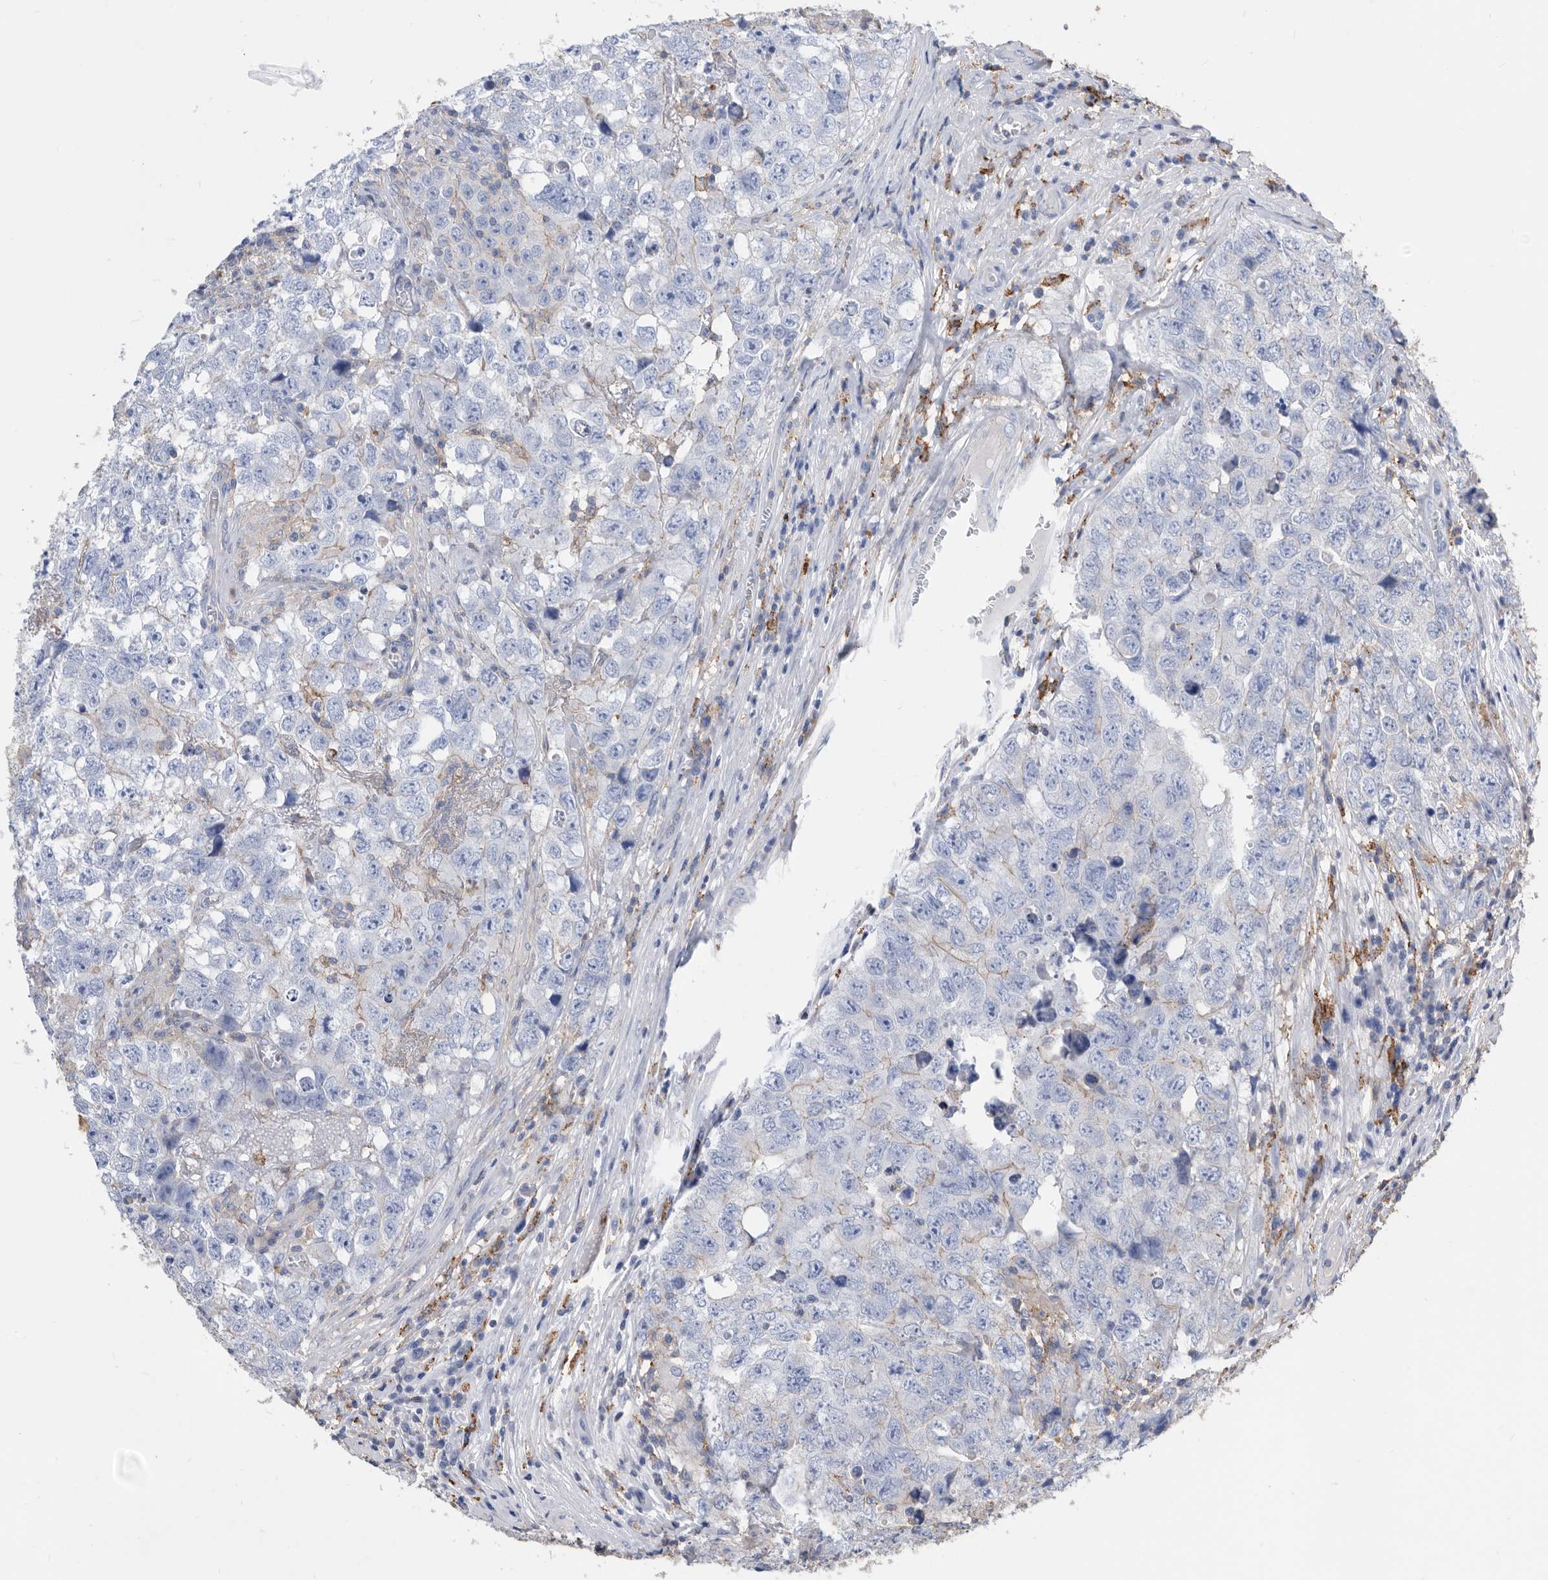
{"staining": {"intensity": "negative", "quantity": "none", "location": "none"}, "tissue": "testis cancer", "cell_type": "Tumor cells", "image_type": "cancer", "snomed": [{"axis": "morphology", "description": "Seminoma, NOS"}, {"axis": "morphology", "description": "Carcinoma, Embryonal, NOS"}, {"axis": "topography", "description": "Testis"}], "caption": "Tumor cells are negative for brown protein staining in embryonal carcinoma (testis).", "gene": "MS4A4A", "patient": {"sex": "male", "age": 43}}